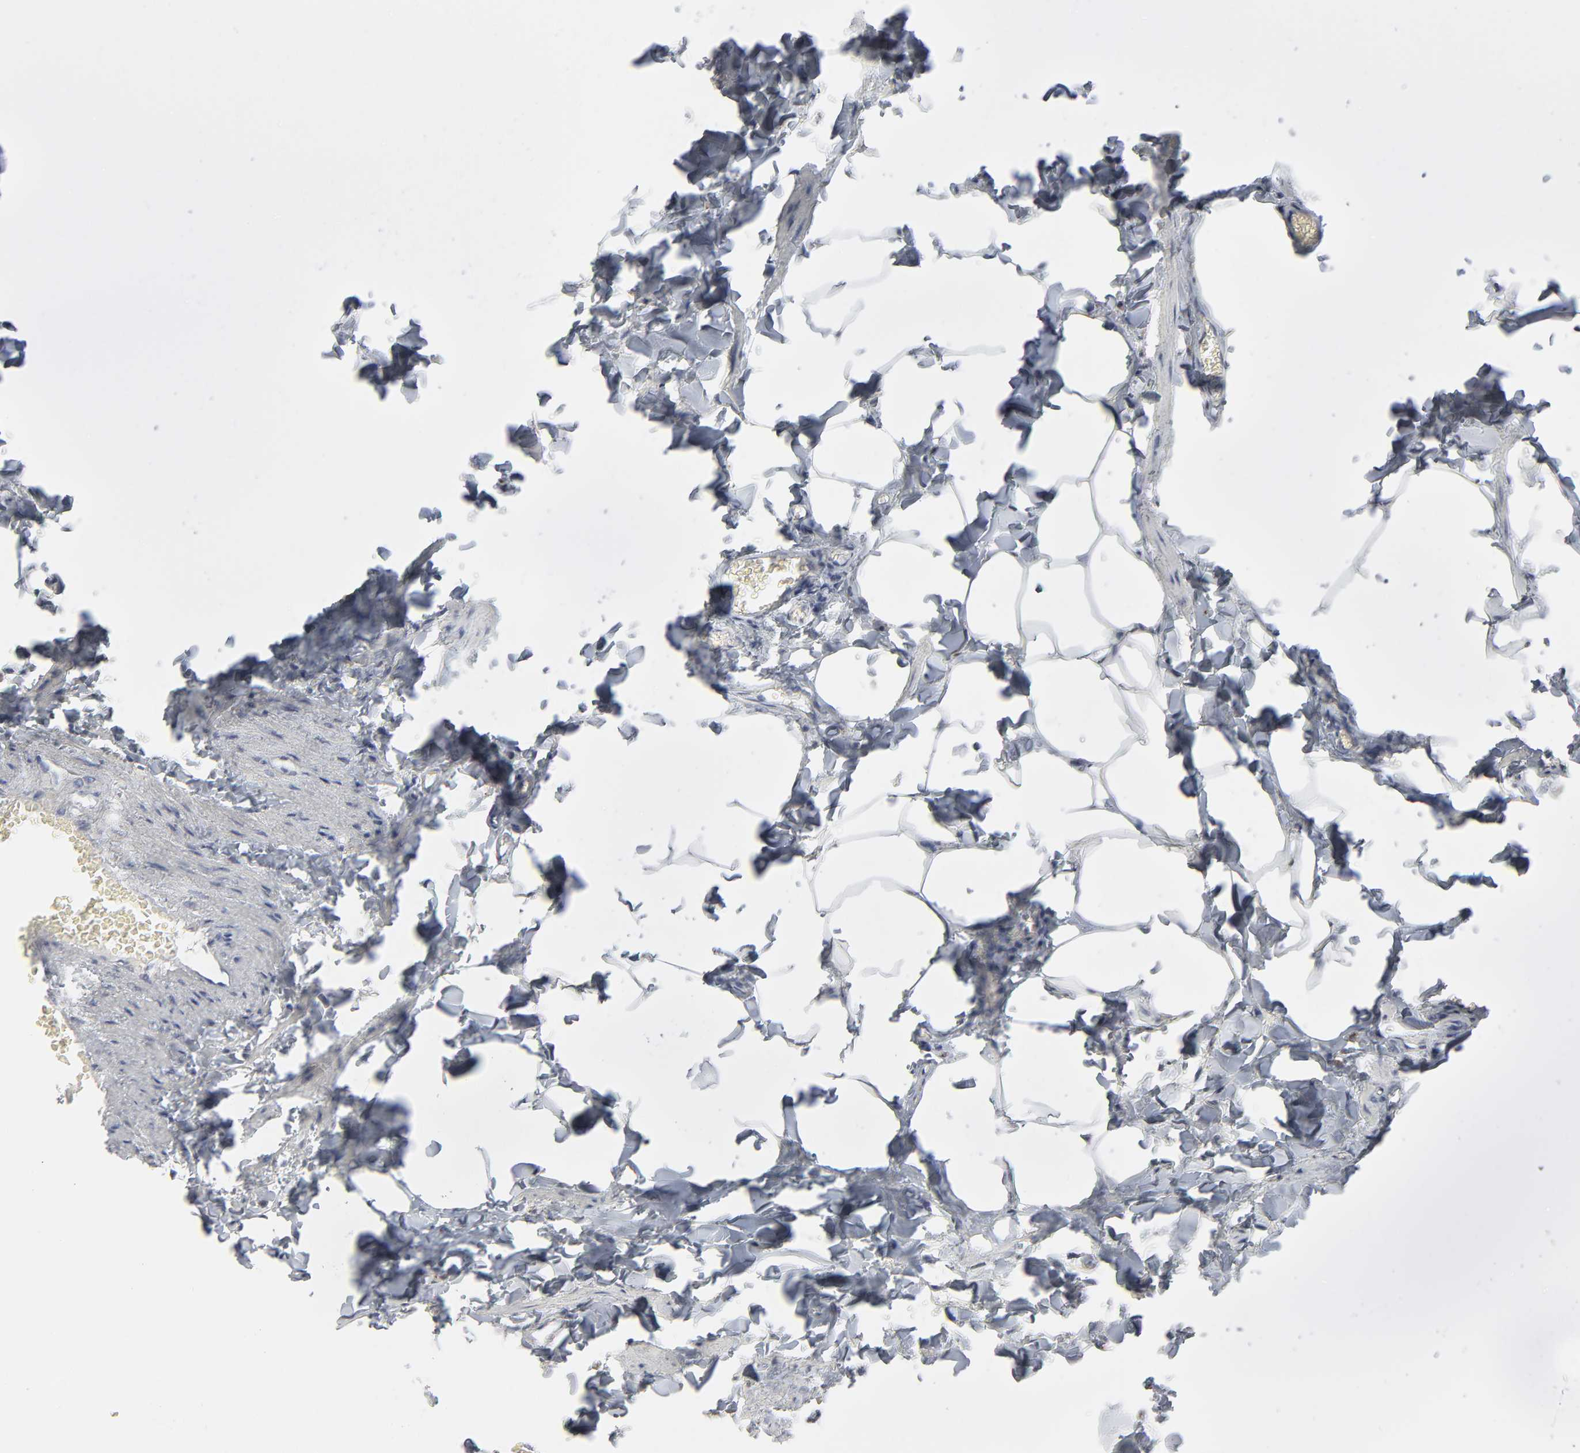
{"staining": {"intensity": "negative", "quantity": "none", "location": "none"}, "tissue": "adipose tissue", "cell_type": "Adipocytes", "image_type": "normal", "snomed": [{"axis": "morphology", "description": "Normal tissue, NOS"}, {"axis": "topography", "description": "Vascular tissue"}], "caption": "This is an immunohistochemistry (IHC) histopathology image of benign adipose tissue. There is no staining in adipocytes.", "gene": "POMT2", "patient": {"sex": "male", "age": 41}}